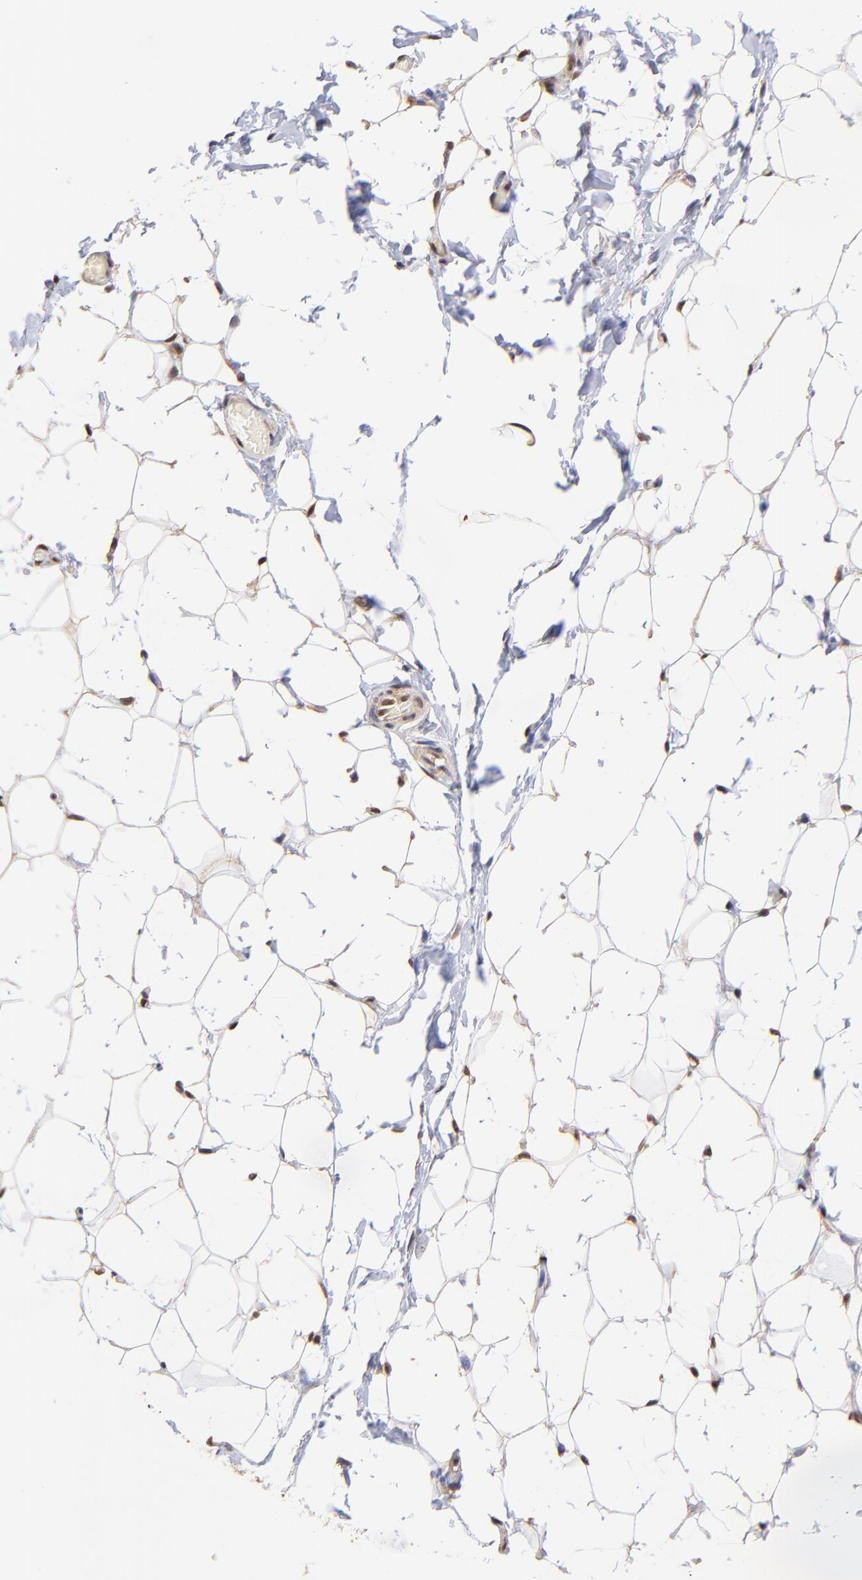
{"staining": {"intensity": "strong", "quantity": ">75%", "location": "nuclear"}, "tissue": "adipose tissue", "cell_type": "Adipocytes", "image_type": "normal", "snomed": [{"axis": "morphology", "description": "Normal tissue, NOS"}, {"axis": "topography", "description": "Soft tissue"}], "caption": "Protein expression analysis of benign adipose tissue shows strong nuclear staining in about >75% of adipocytes.", "gene": "WDR25", "patient": {"sex": "male", "age": 26}}